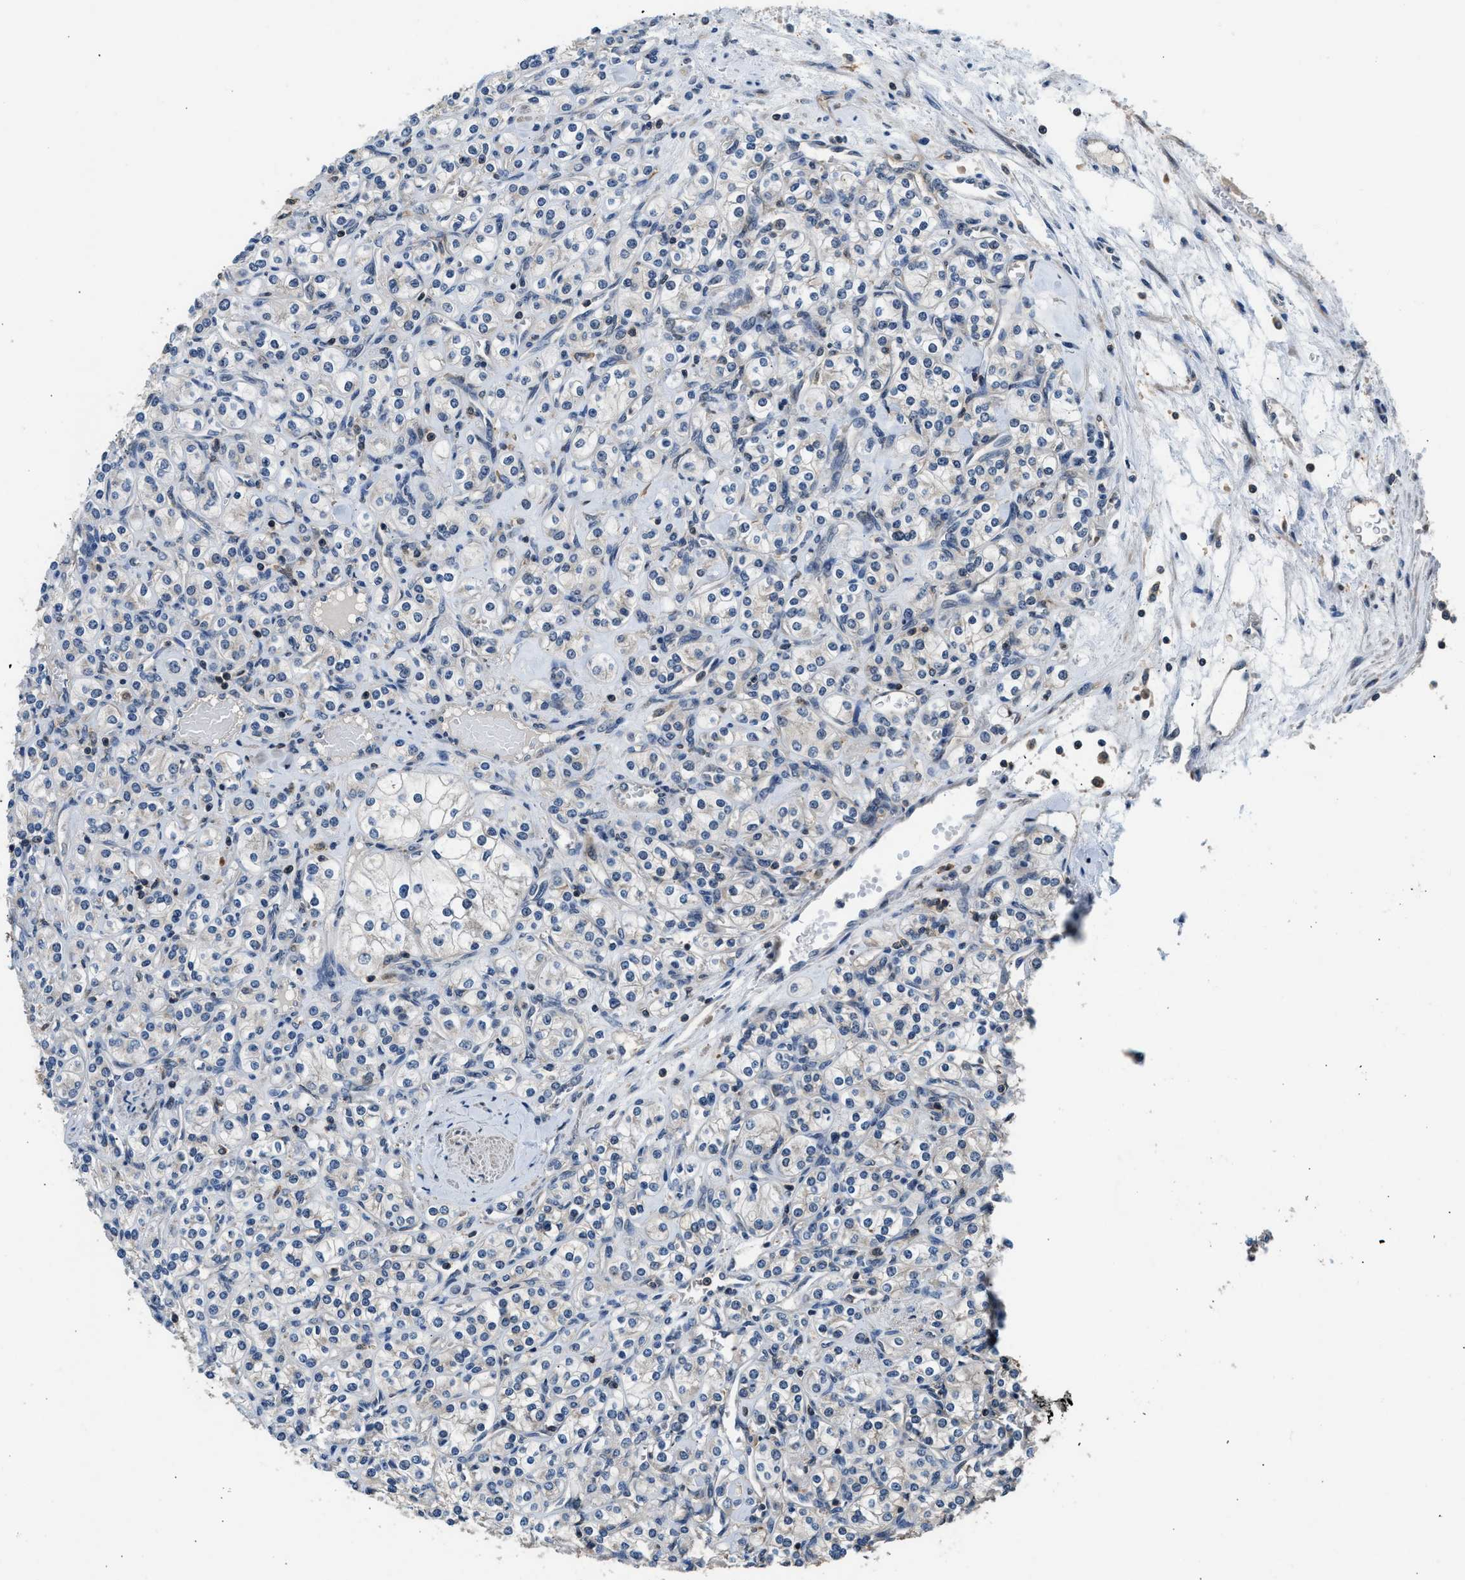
{"staining": {"intensity": "negative", "quantity": "none", "location": "none"}, "tissue": "renal cancer", "cell_type": "Tumor cells", "image_type": "cancer", "snomed": [{"axis": "morphology", "description": "Adenocarcinoma, NOS"}, {"axis": "topography", "description": "Kidney"}], "caption": "Immunohistochemistry (IHC) of human renal cancer shows no expression in tumor cells.", "gene": "MTMR1", "patient": {"sex": "male", "age": 77}}